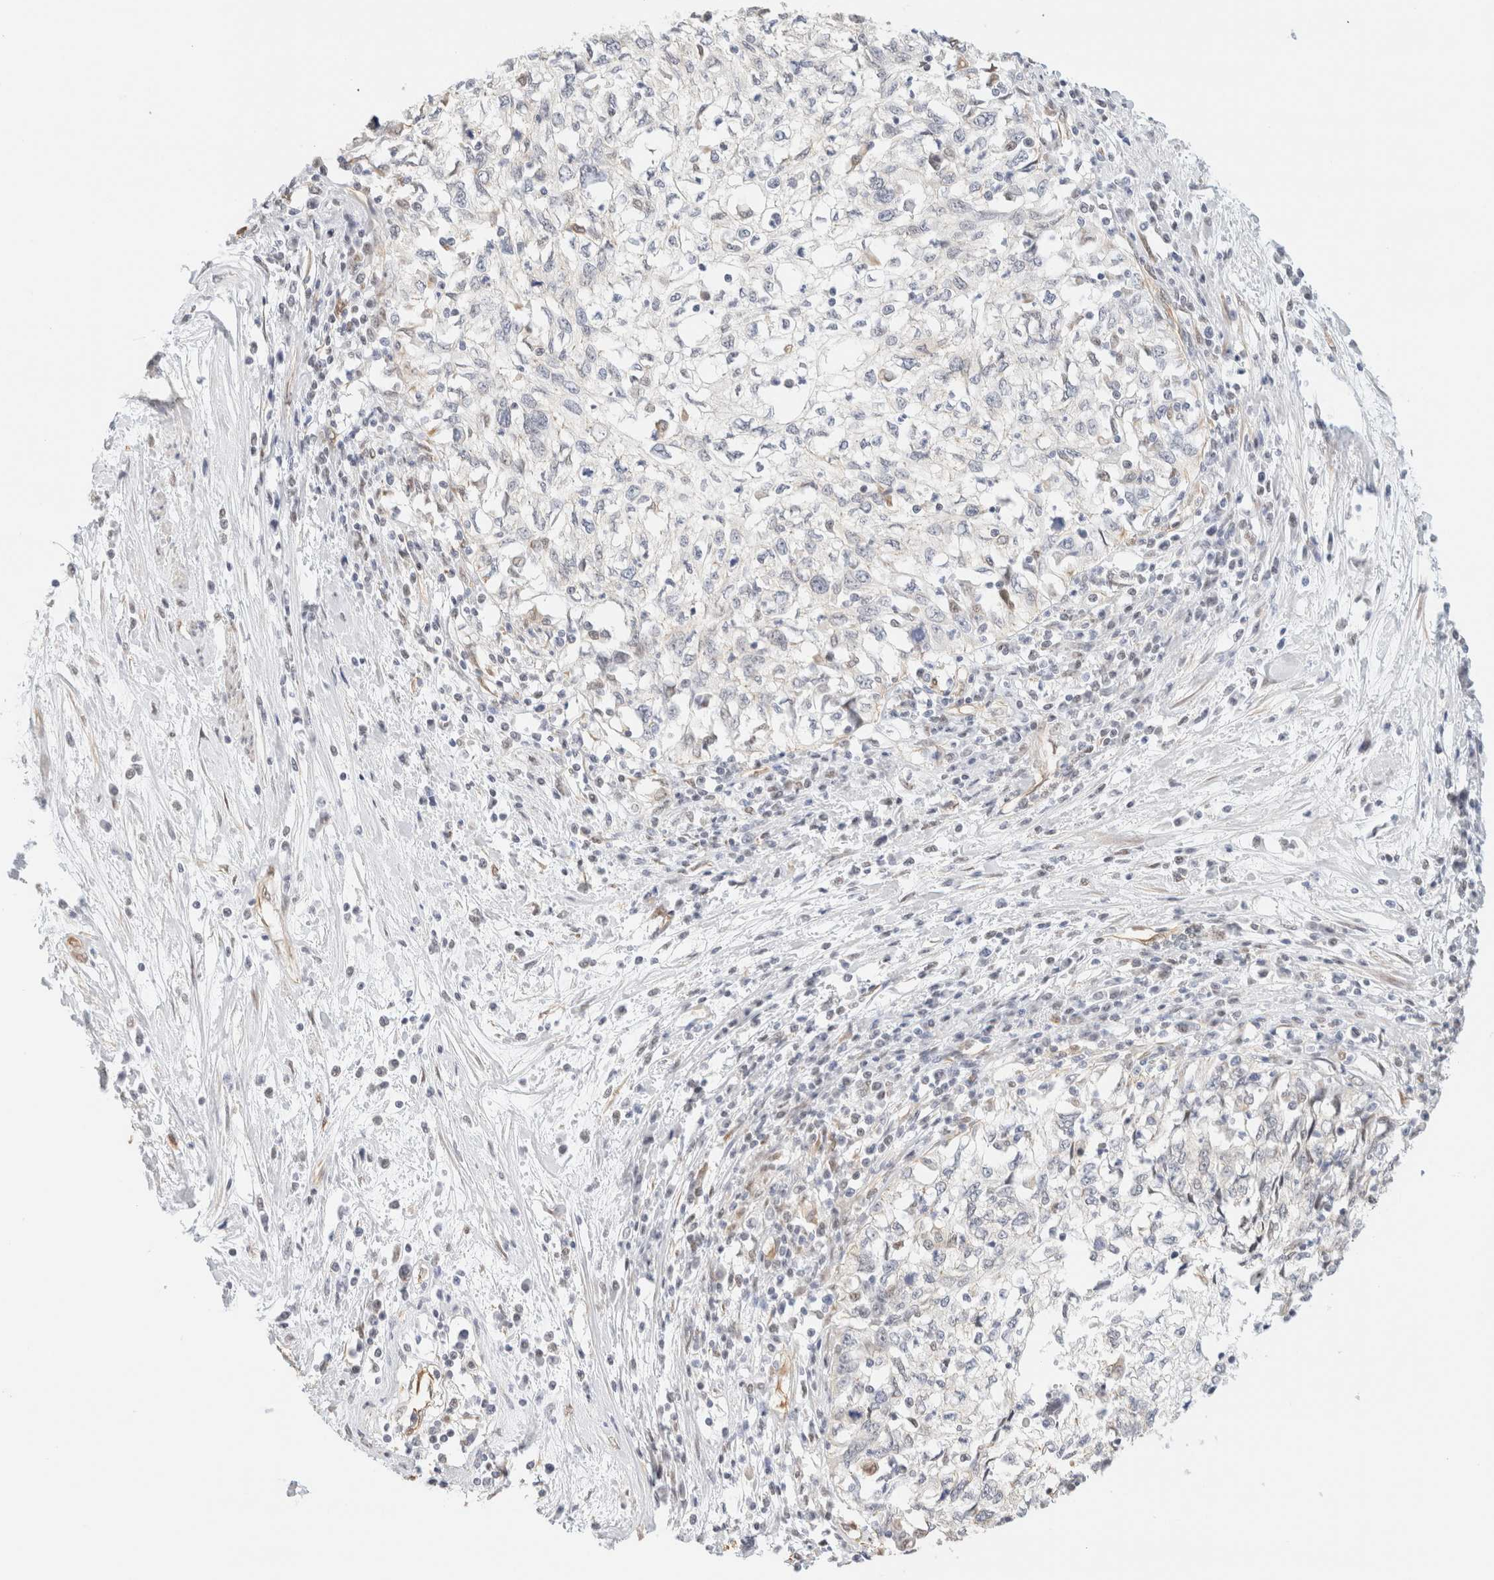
{"staining": {"intensity": "negative", "quantity": "none", "location": "none"}, "tissue": "cervical cancer", "cell_type": "Tumor cells", "image_type": "cancer", "snomed": [{"axis": "morphology", "description": "Squamous cell carcinoma, NOS"}, {"axis": "topography", "description": "Cervix"}], "caption": "Squamous cell carcinoma (cervical) was stained to show a protein in brown. There is no significant expression in tumor cells. The staining is performed using DAB (3,3'-diaminobenzidine) brown chromogen with nuclei counter-stained in using hematoxylin.", "gene": "ARID5A", "patient": {"sex": "female", "age": 57}}